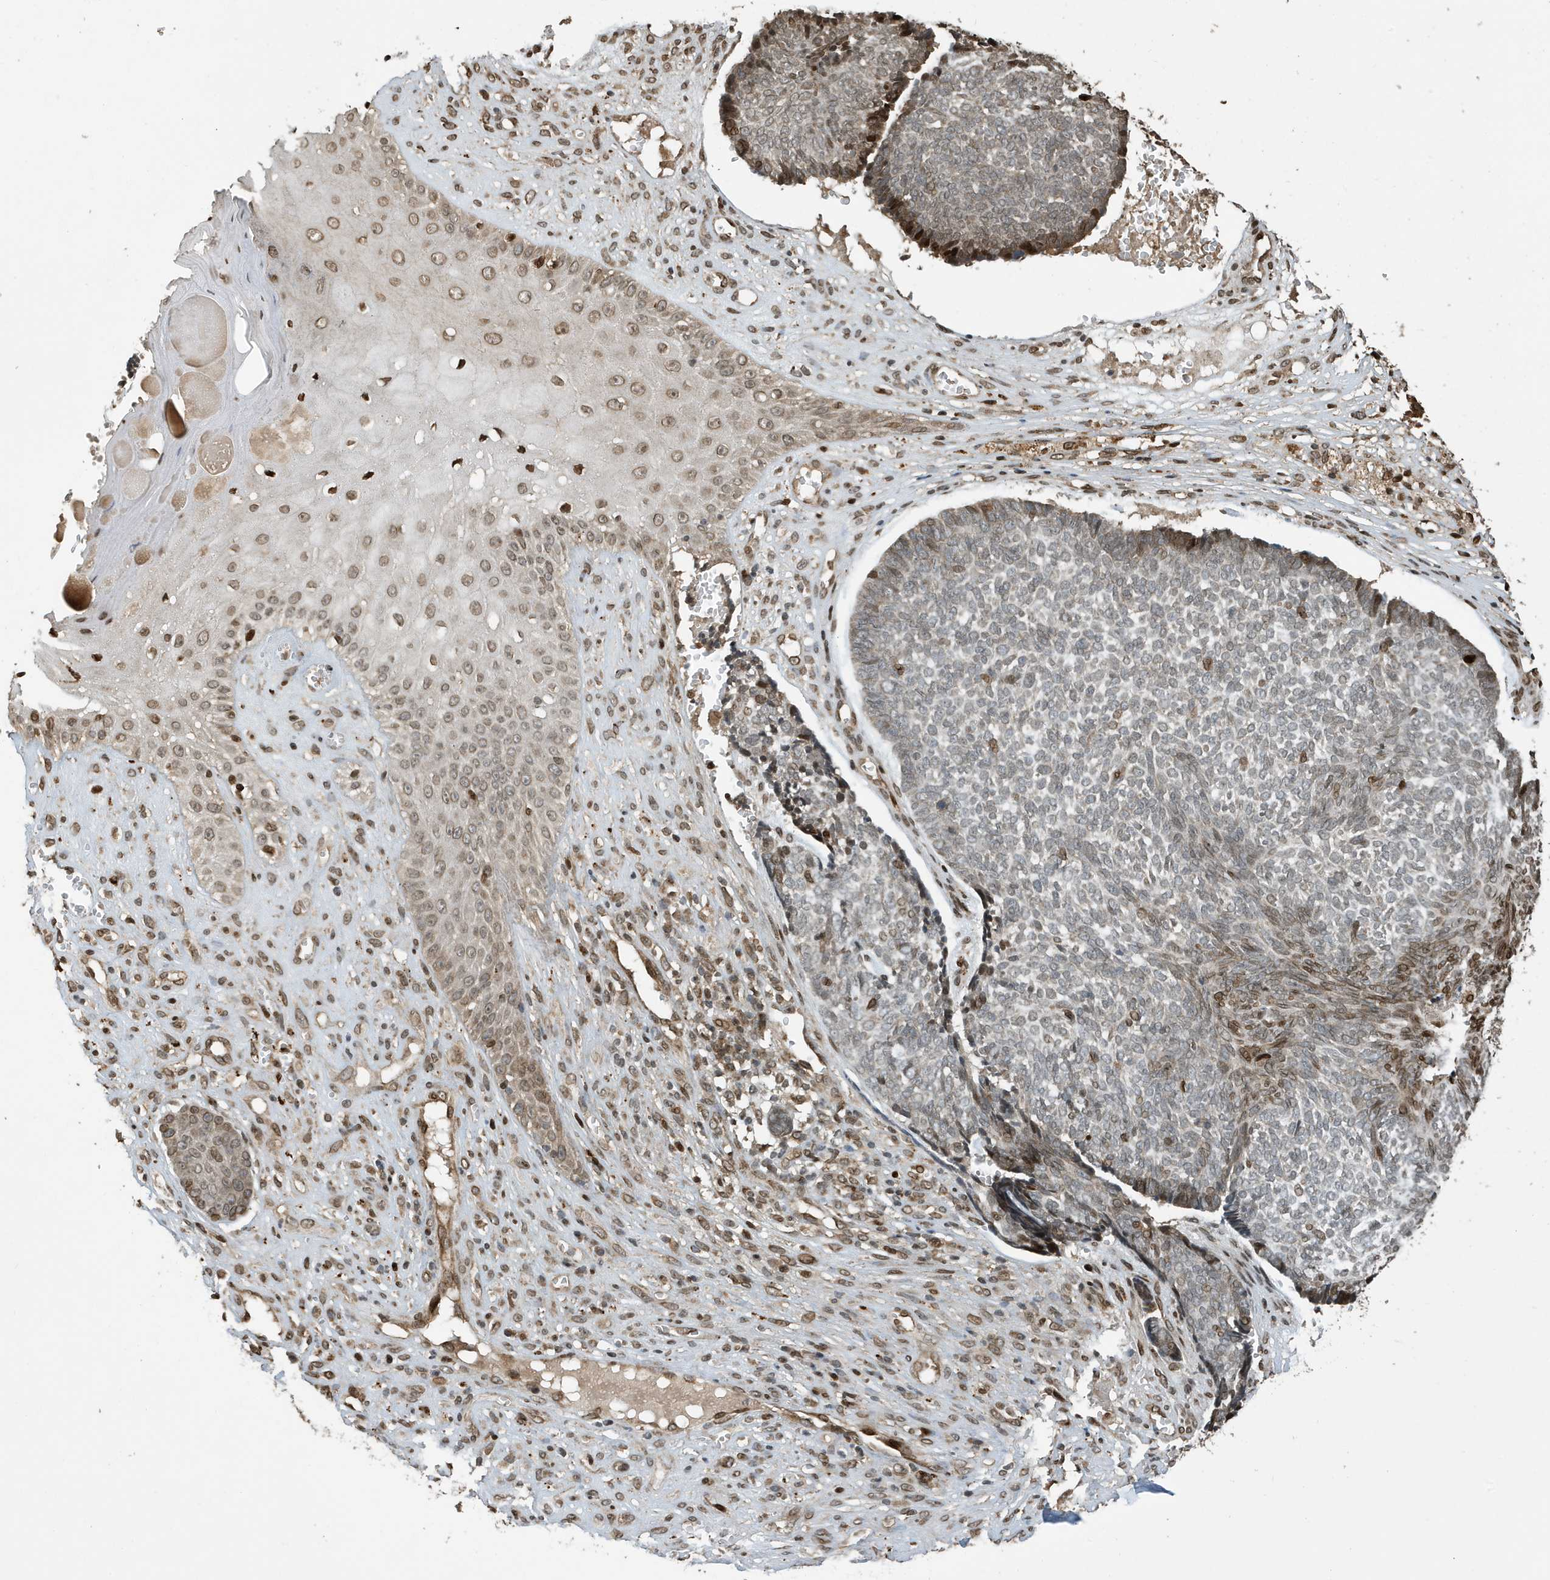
{"staining": {"intensity": "moderate", "quantity": "<25%", "location": "nuclear"}, "tissue": "skin cancer", "cell_type": "Tumor cells", "image_type": "cancer", "snomed": [{"axis": "morphology", "description": "Basal cell carcinoma"}, {"axis": "topography", "description": "Skin"}], "caption": "Skin basal cell carcinoma stained for a protein (brown) reveals moderate nuclear positive positivity in about <25% of tumor cells.", "gene": "DUSP18", "patient": {"sex": "male", "age": 84}}